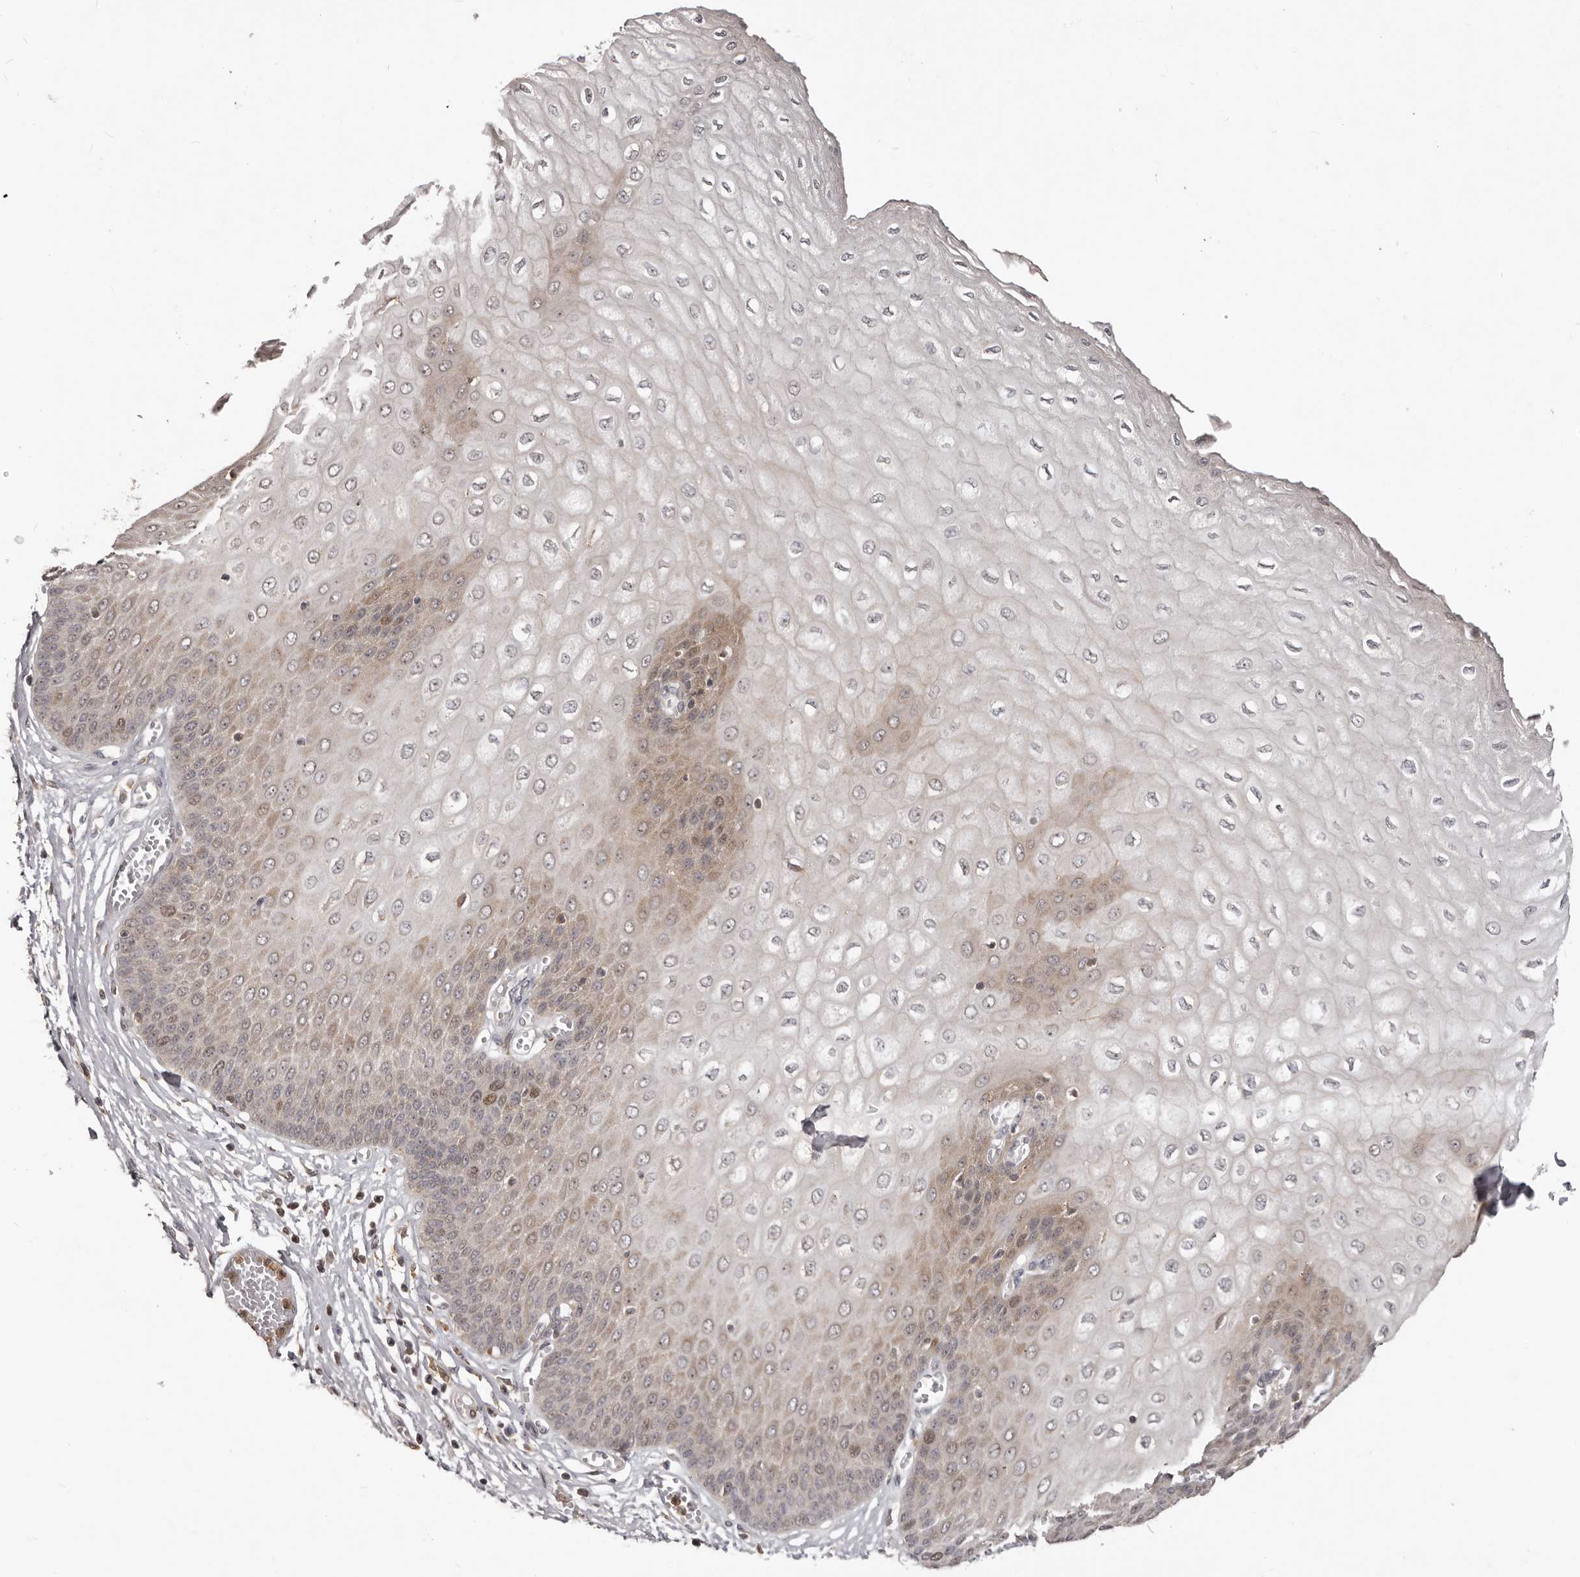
{"staining": {"intensity": "moderate", "quantity": "25%-75%", "location": "cytoplasmic/membranous,nuclear"}, "tissue": "esophagus", "cell_type": "Squamous epithelial cells", "image_type": "normal", "snomed": [{"axis": "morphology", "description": "Normal tissue, NOS"}, {"axis": "topography", "description": "Esophagus"}], "caption": "This image demonstrates immunohistochemistry staining of unremarkable human esophagus, with medium moderate cytoplasmic/membranous,nuclear staining in approximately 25%-75% of squamous epithelial cells.", "gene": "RNF187", "patient": {"sex": "male", "age": 60}}